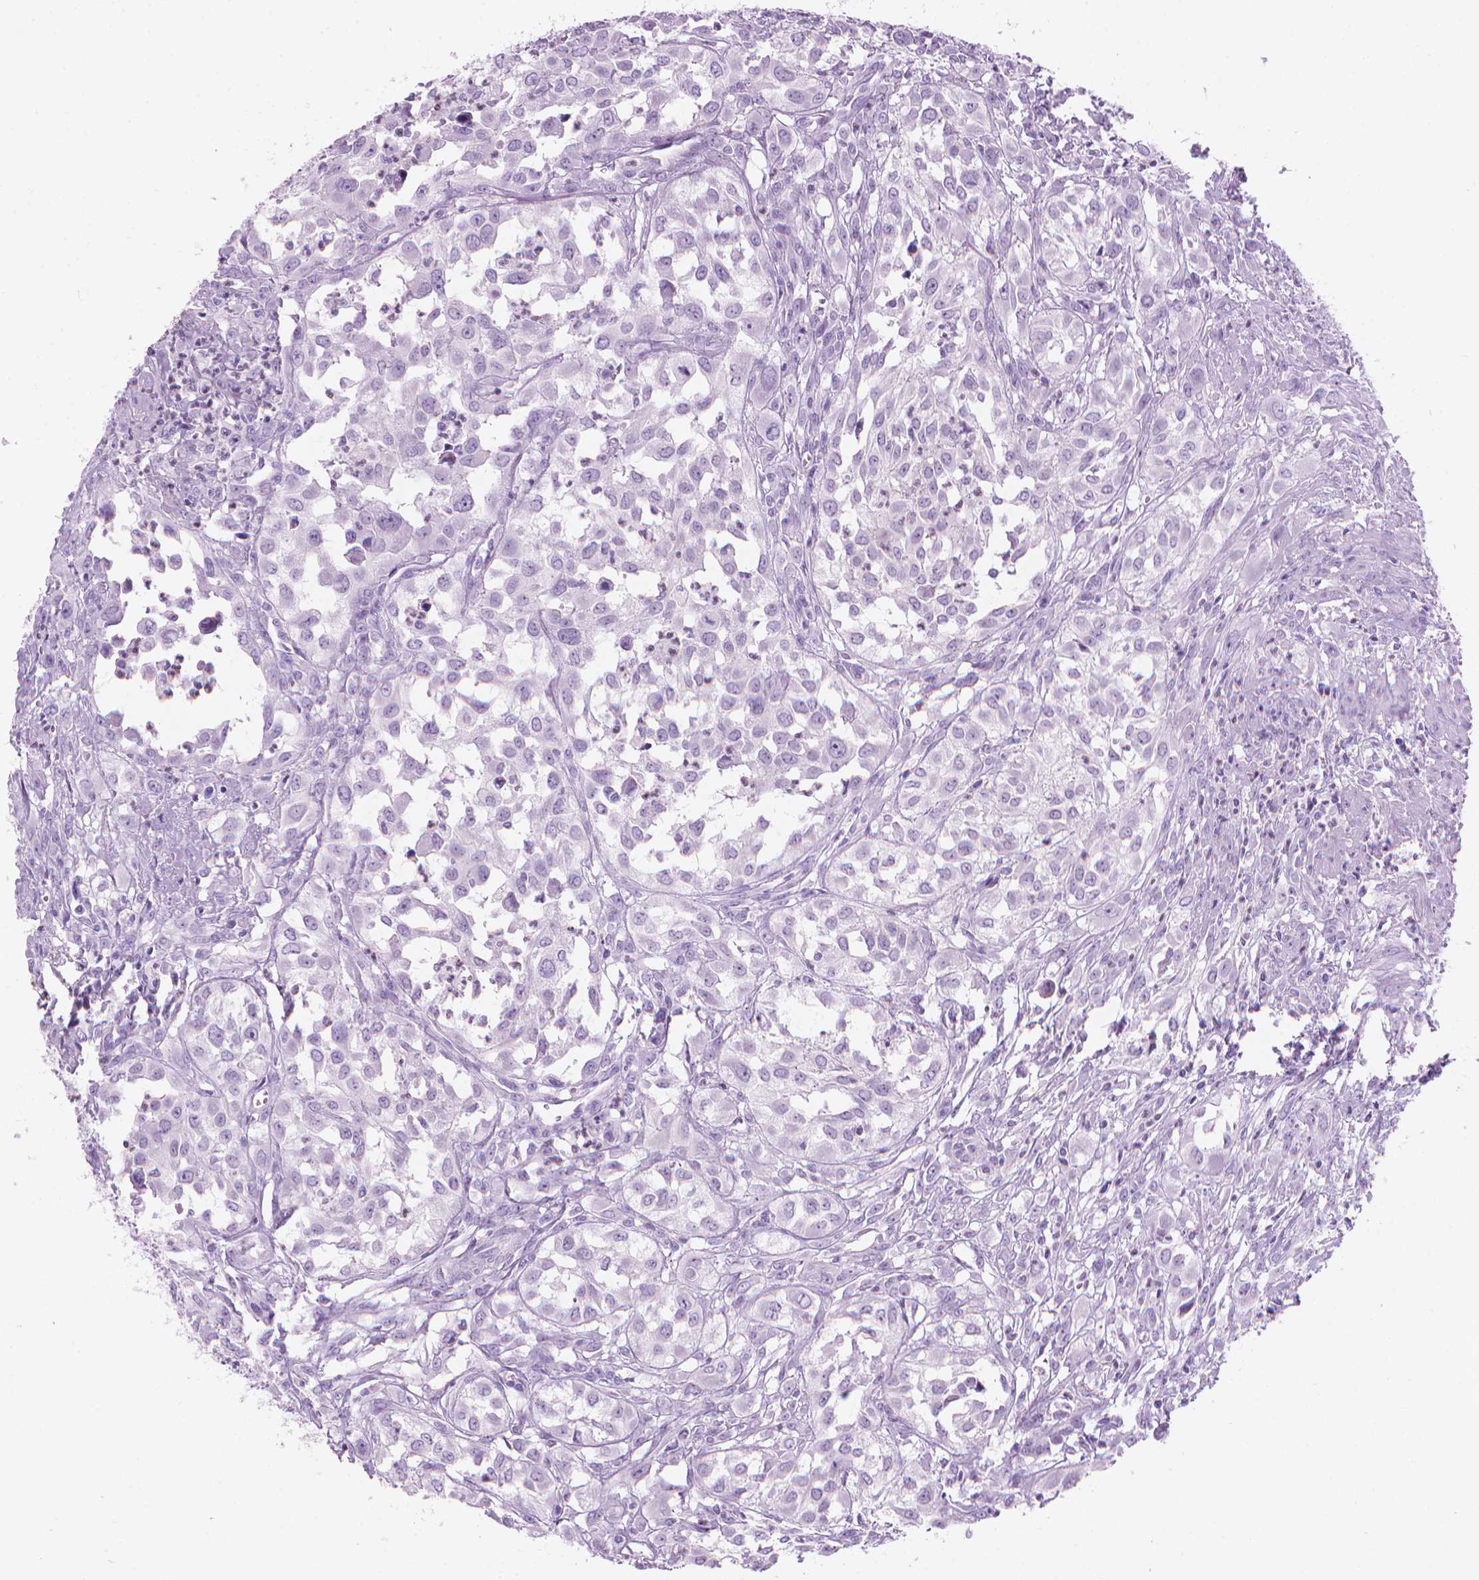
{"staining": {"intensity": "negative", "quantity": "none", "location": "none"}, "tissue": "urothelial cancer", "cell_type": "Tumor cells", "image_type": "cancer", "snomed": [{"axis": "morphology", "description": "Urothelial carcinoma, High grade"}, {"axis": "topography", "description": "Urinary bladder"}], "caption": "The micrograph displays no significant staining in tumor cells of urothelial cancer.", "gene": "TTC29", "patient": {"sex": "male", "age": 67}}